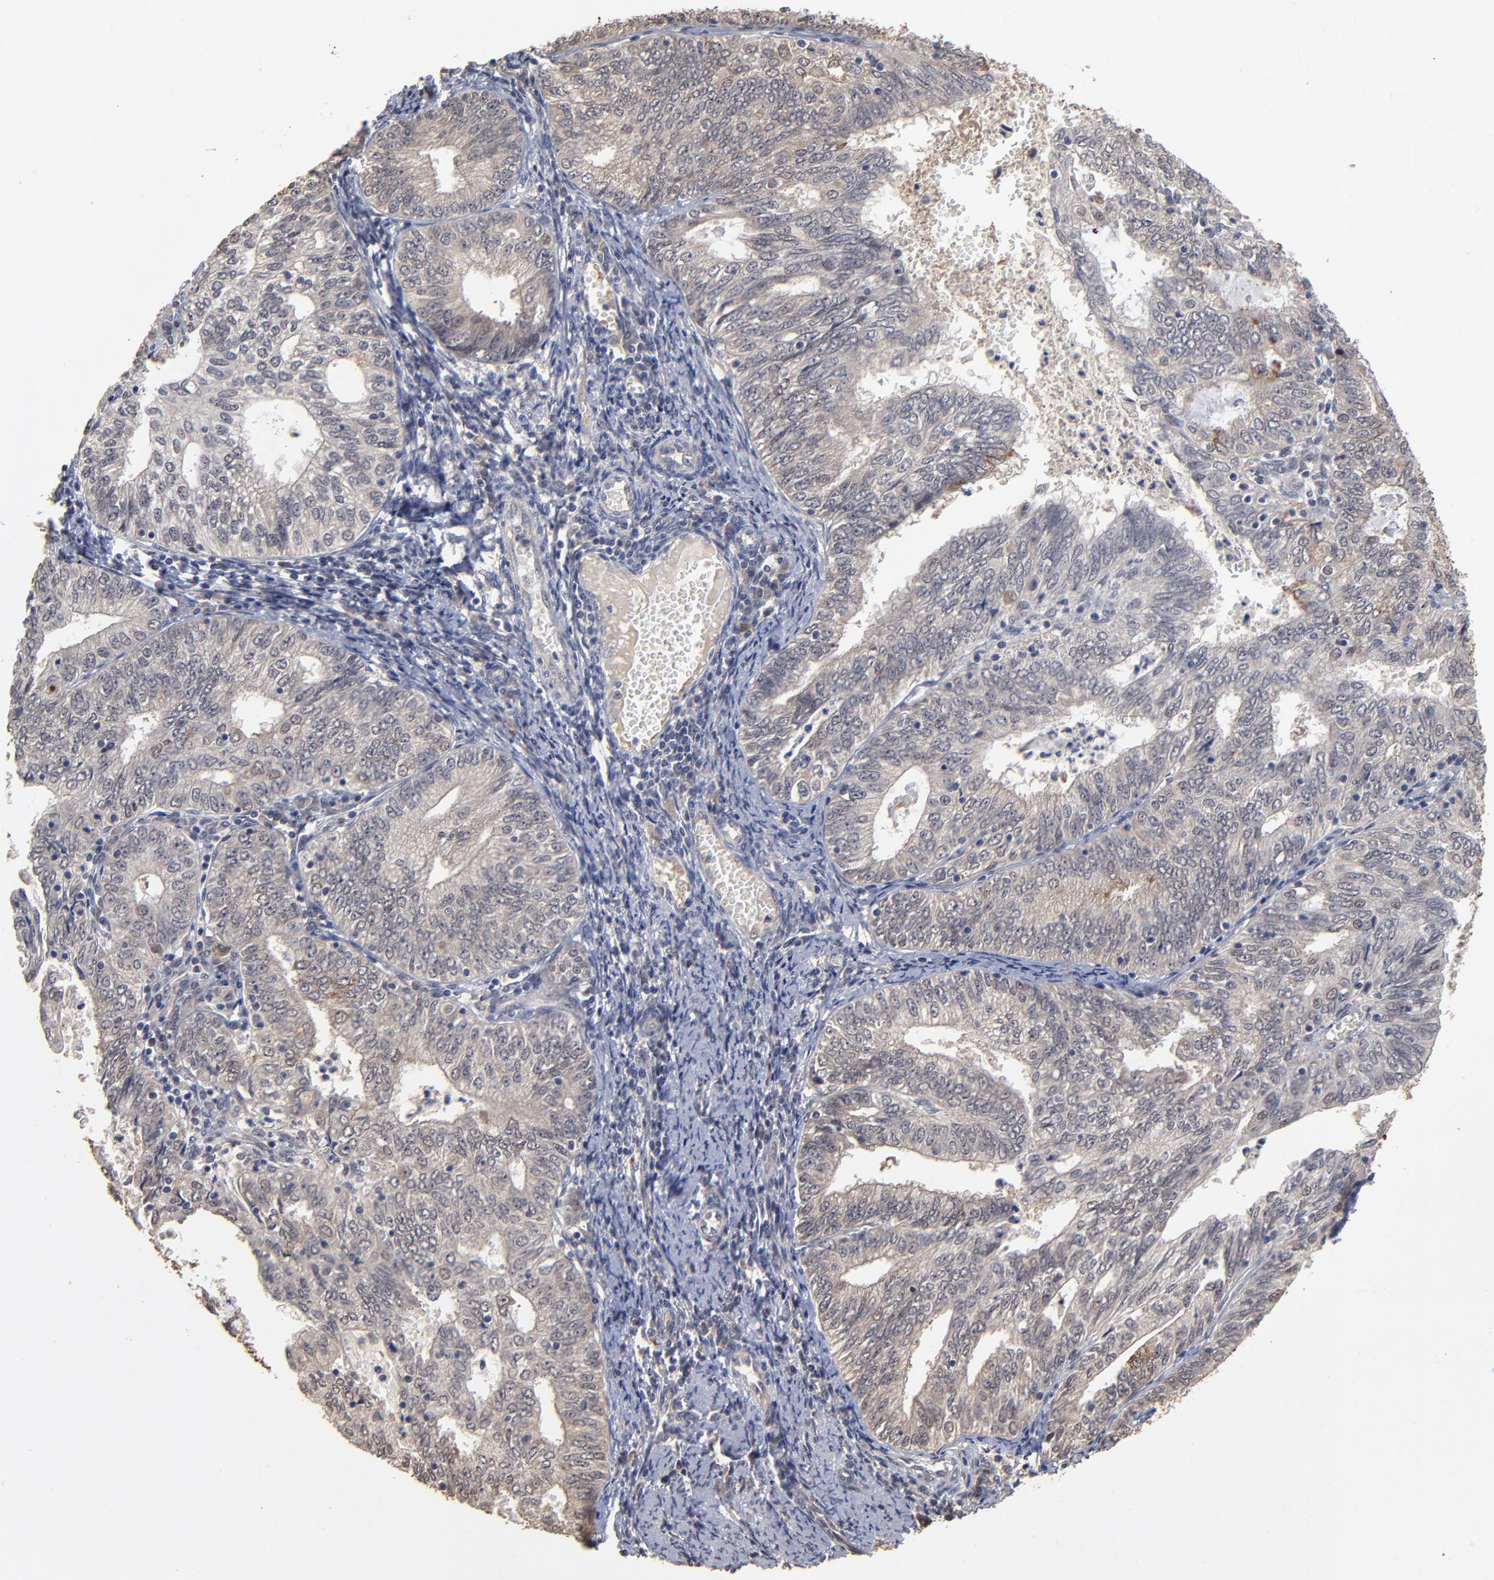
{"staining": {"intensity": "moderate", "quantity": "25%-75%", "location": "cytoplasmic/membranous"}, "tissue": "endometrial cancer", "cell_type": "Tumor cells", "image_type": "cancer", "snomed": [{"axis": "morphology", "description": "Adenocarcinoma, NOS"}, {"axis": "topography", "description": "Endometrium"}], "caption": "Immunohistochemistry (IHC) staining of endometrial cancer (adenocarcinoma), which displays medium levels of moderate cytoplasmic/membranous staining in approximately 25%-75% of tumor cells indicating moderate cytoplasmic/membranous protein staining. The staining was performed using DAB (3,3'-diaminobenzidine) (brown) for protein detection and nuclei were counterstained in hematoxylin (blue).", "gene": "ASB8", "patient": {"sex": "female", "age": 69}}